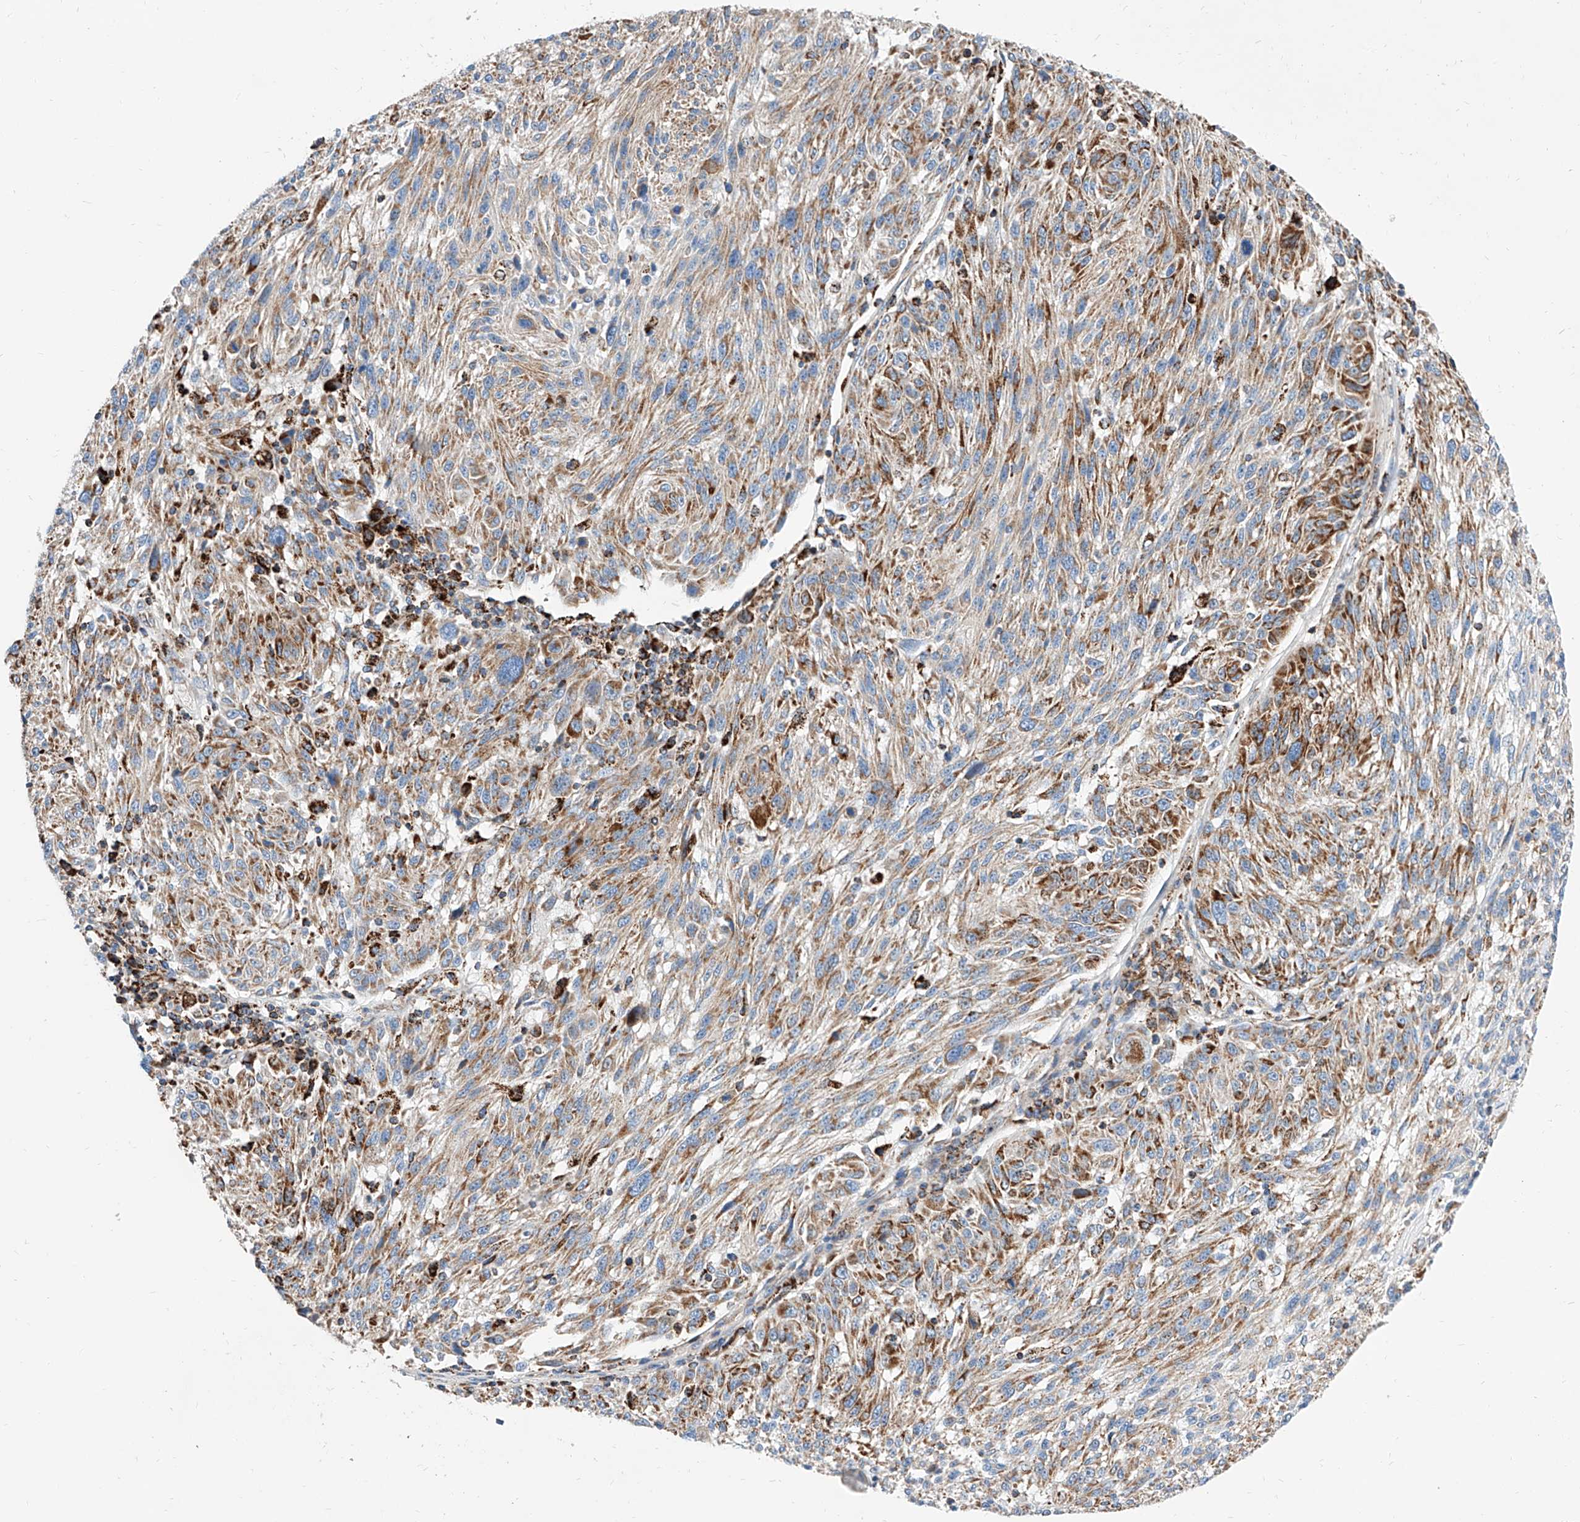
{"staining": {"intensity": "moderate", "quantity": "25%-75%", "location": "cytoplasmic/membranous"}, "tissue": "melanoma", "cell_type": "Tumor cells", "image_type": "cancer", "snomed": [{"axis": "morphology", "description": "Malignant melanoma, NOS"}, {"axis": "topography", "description": "Skin"}], "caption": "Malignant melanoma stained with a brown dye reveals moderate cytoplasmic/membranous positive expression in about 25%-75% of tumor cells.", "gene": "CPNE5", "patient": {"sex": "male", "age": 53}}